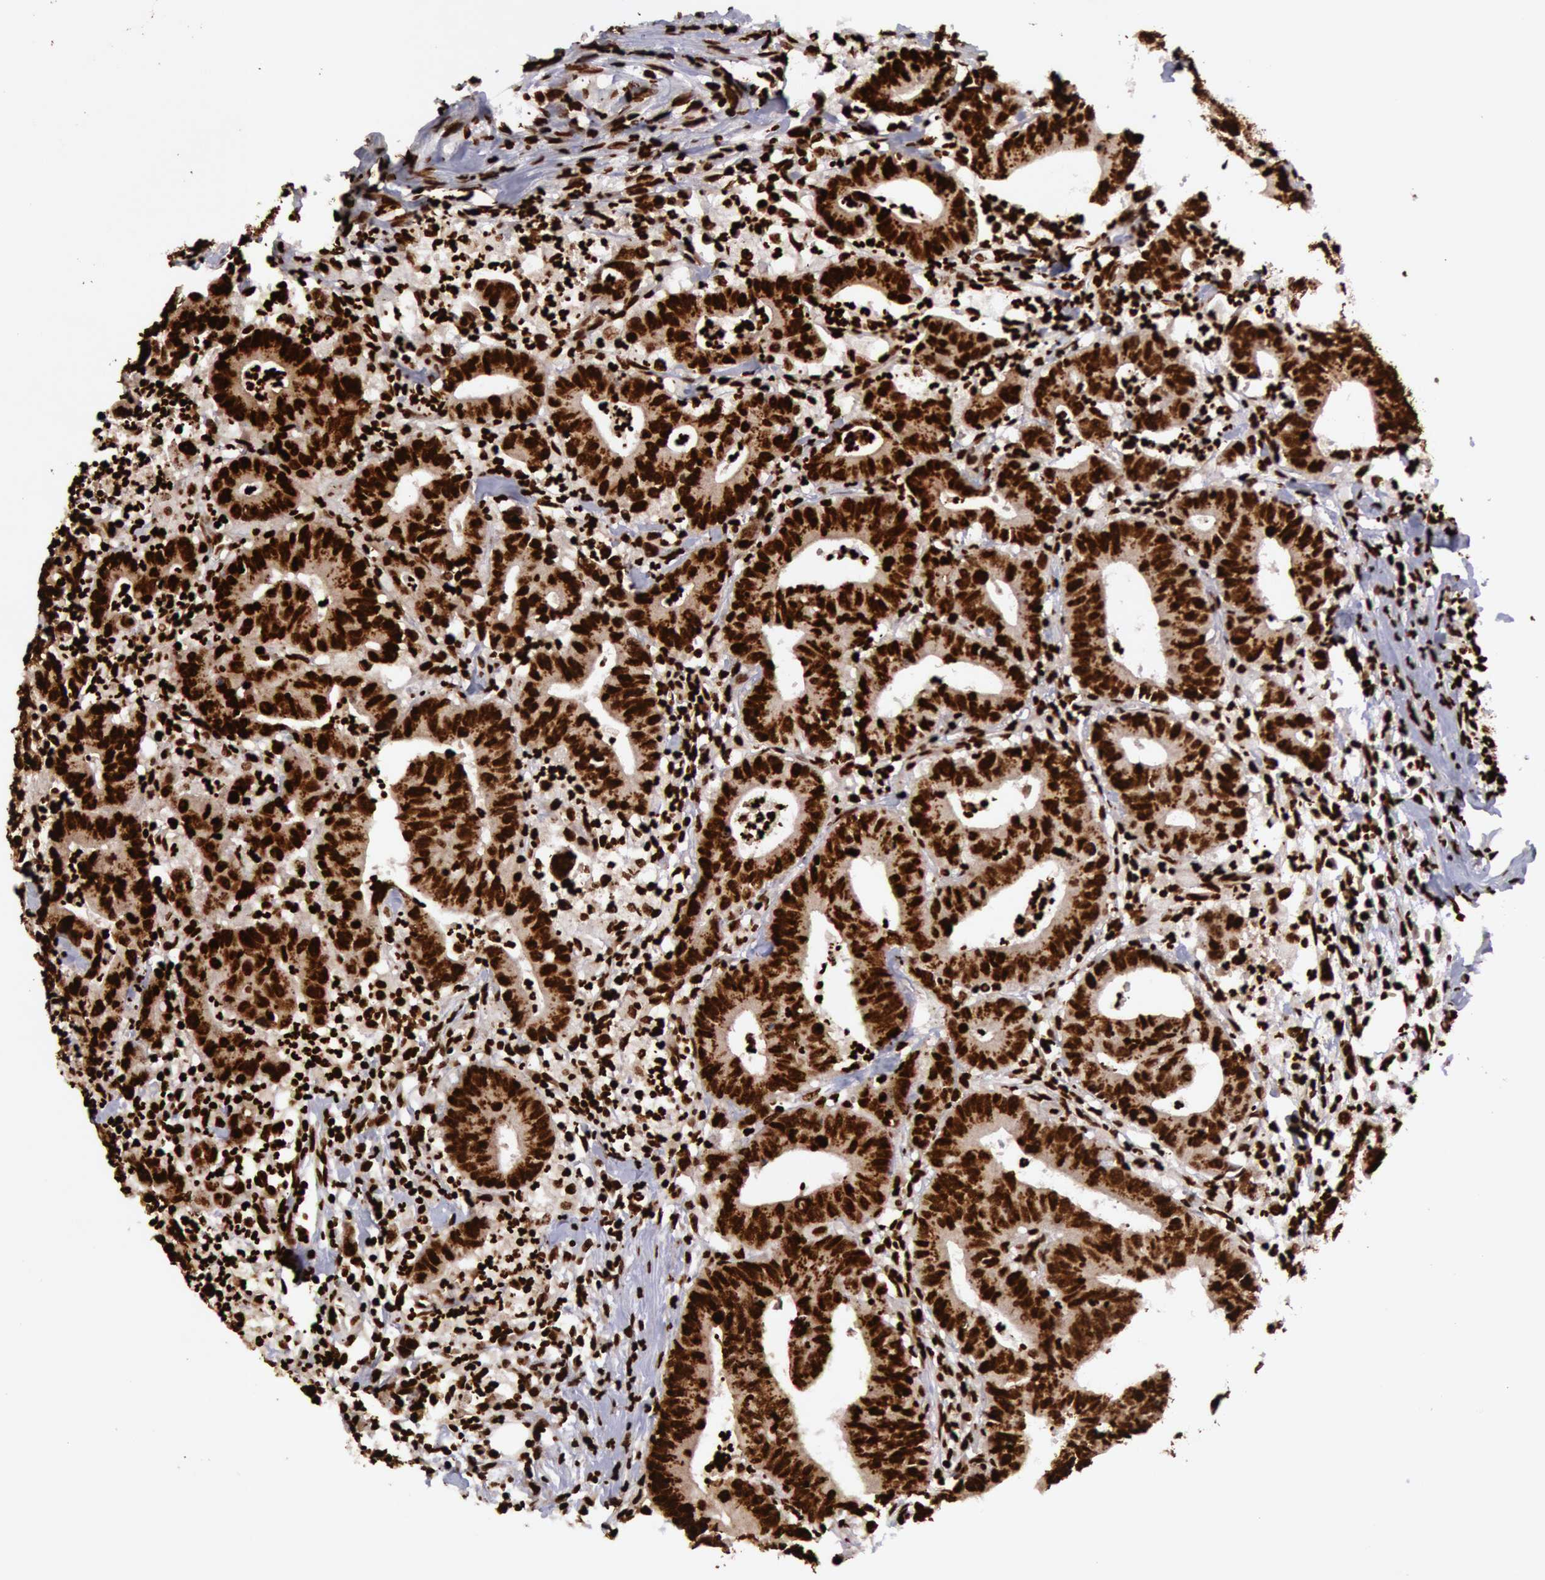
{"staining": {"intensity": "strong", "quantity": ">75%", "location": "nuclear"}, "tissue": "colorectal cancer", "cell_type": "Tumor cells", "image_type": "cancer", "snomed": [{"axis": "morphology", "description": "Adenocarcinoma, NOS"}, {"axis": "topography", "description": "Colon"}], "caption": "DAB (3,3'-diaminobenzidine) immunohistochemical staining of adenocarcinoma (colorectal) reveals strong nuclear protein expression in approximately >75% of tumor cells. The protein is stained brown, and the nuclei are stained in blue (DAB IHC with brightfield microscopy, high magnification).", "gene": "H3-4", "patient": {"sex": "male", "age": 55}}